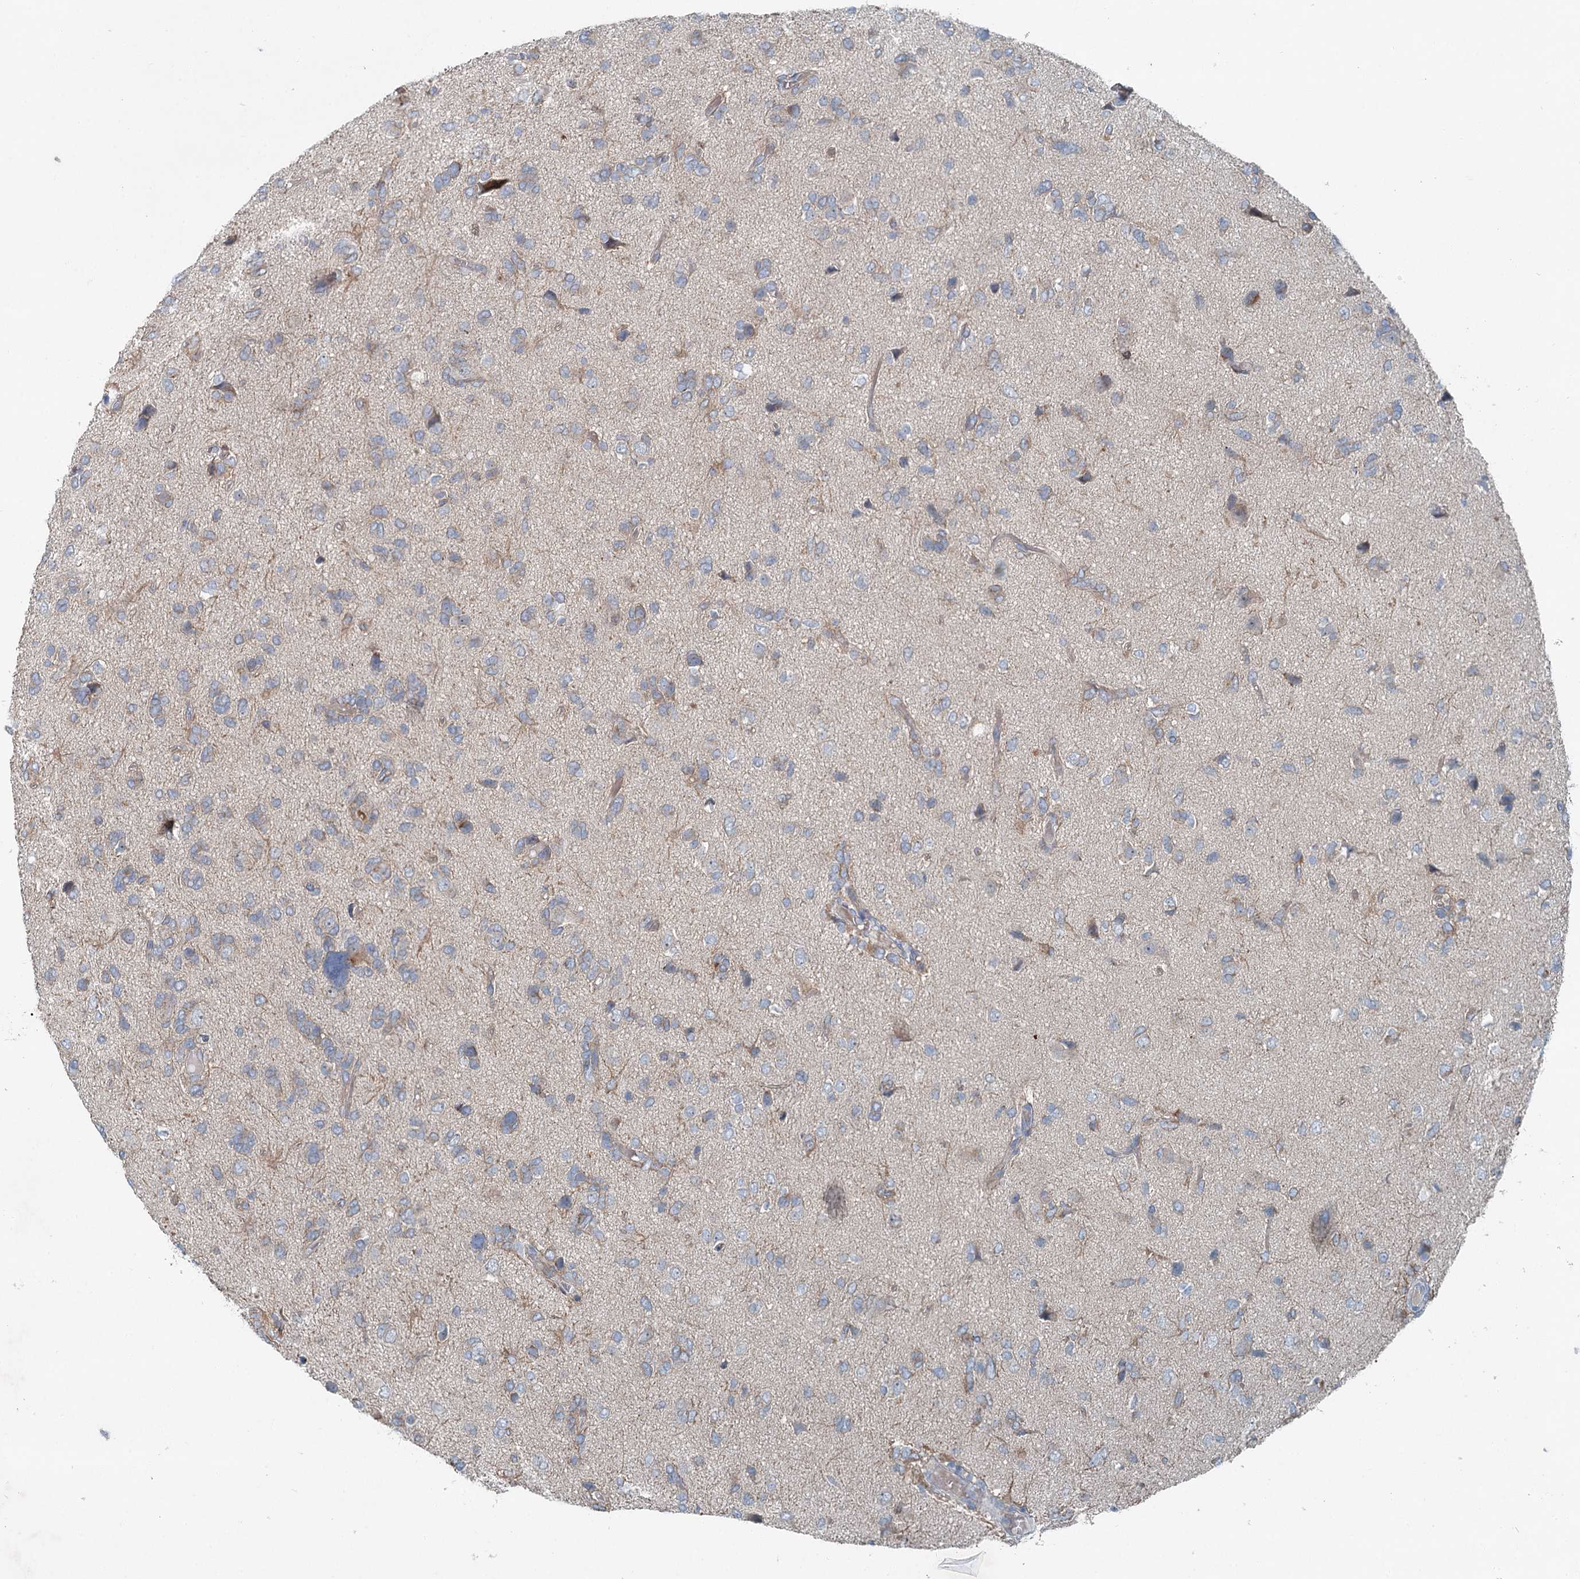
{"staining": {"intensity": "moderate", "quantity": "<25%", "location": "cytoplasmic/membranous"}, "tissue": "glioma", "cell_type": "Tumor cells", "image_type": "cancer", "snomed": [{"axis": "morphology", "description": "Glioma, malignant, High grade"}, {"axis": "topography", "description": "Brain"}], "caption": "Moderate cytoplasmic/membranous staining for a protein is identified in about <25% of tumor cells of glioma using IHC.", "gene": "CHCHD5", "patient": {"sex": "female", "age": 59}}